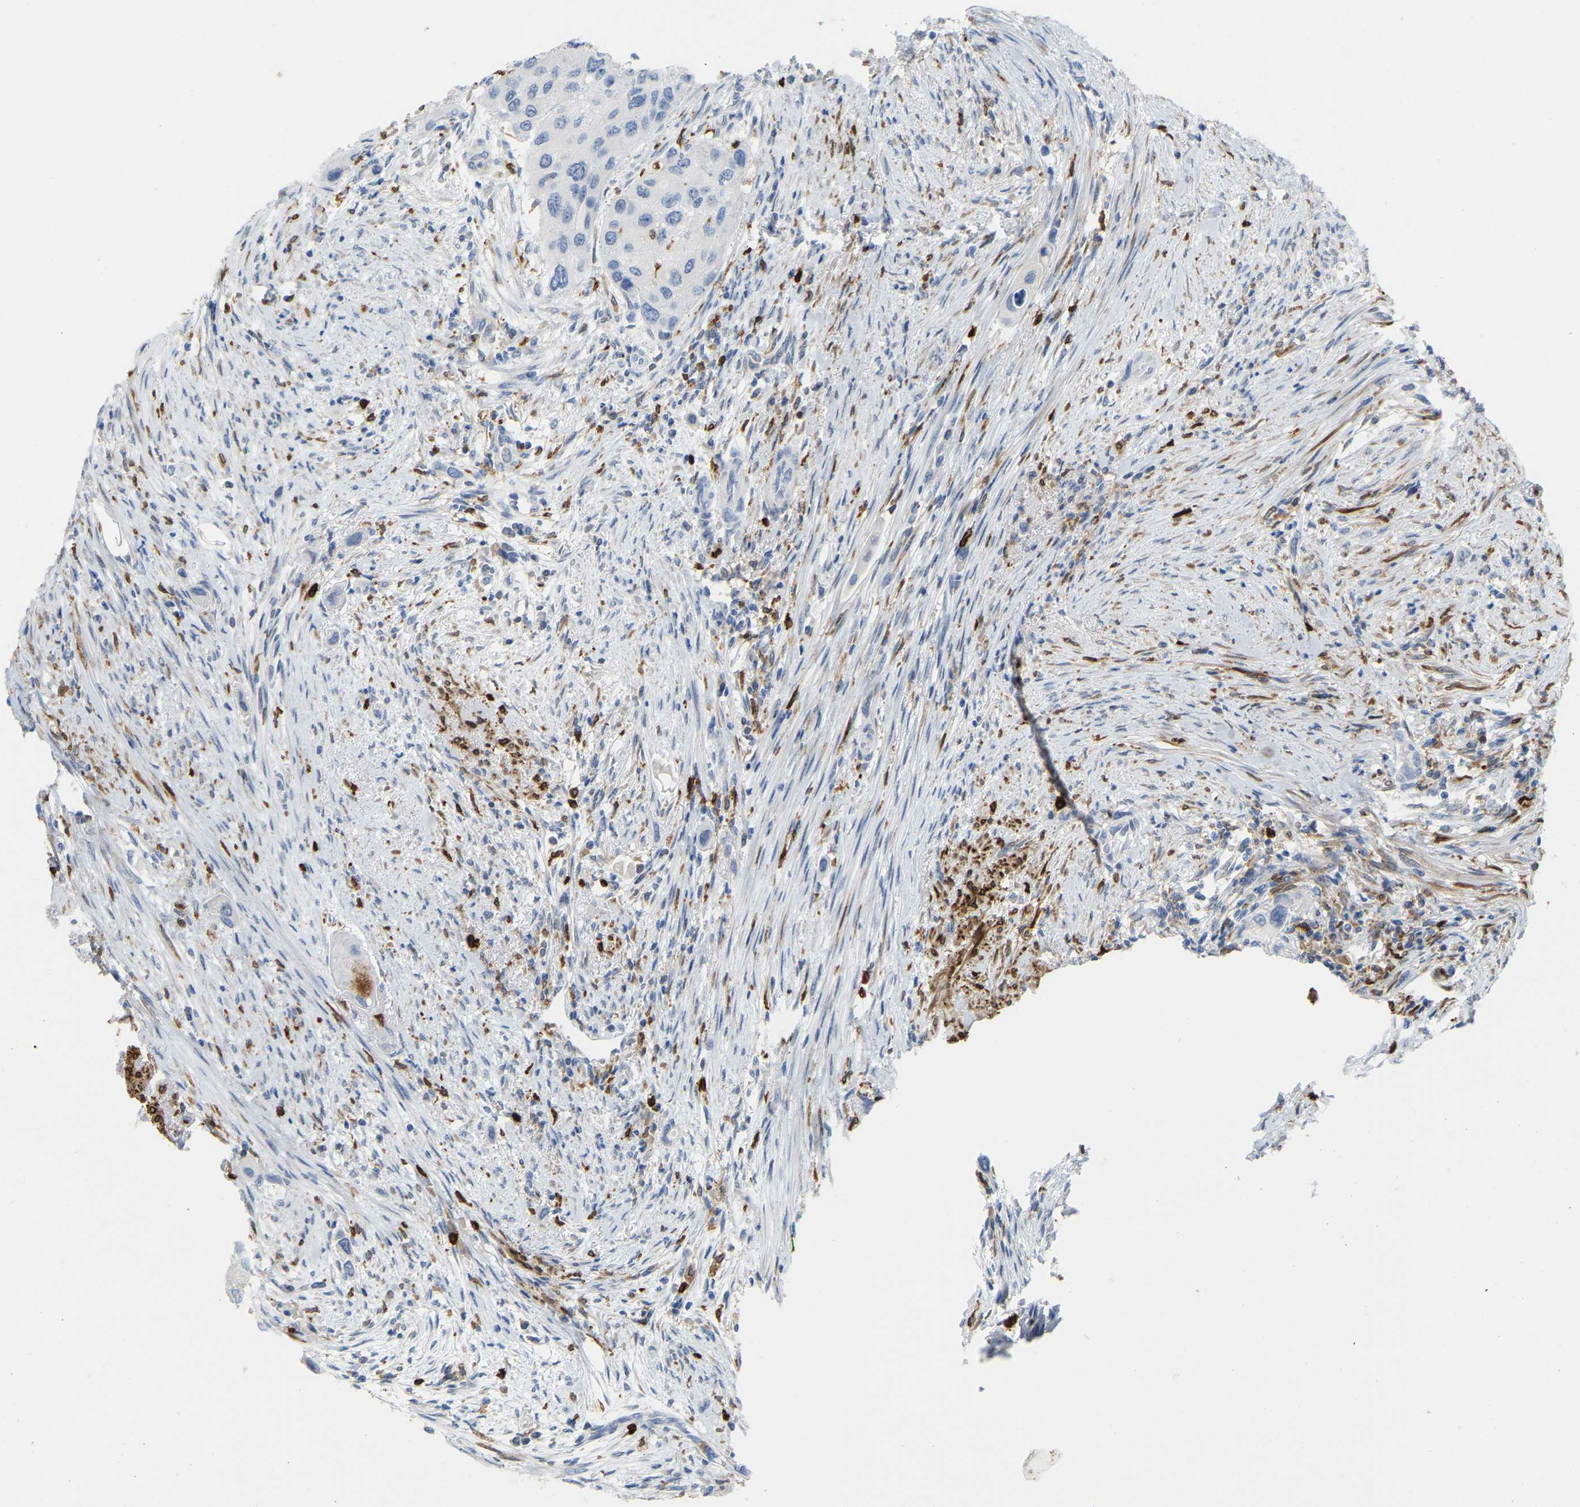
{"staining": {"intensity": "negative", "quantity": "none", "location": "none"}, "tissue": "urothelial cancer", "cell_type": "Tumor cells", "image_type": "cancer", "snomed": [{"axis": "morphology", "description": "Urothelial carcinoma, High grade"}, {"axis": "topography", "description": "Urinary bladder"}], "caption": "The immunohistochemistry histopathology image has no significant staining in tumor cells of high-grade urothelial carcinoma tissue.", "gene": "PTGS1", "patient": {"sex": "female", "age": 56}}